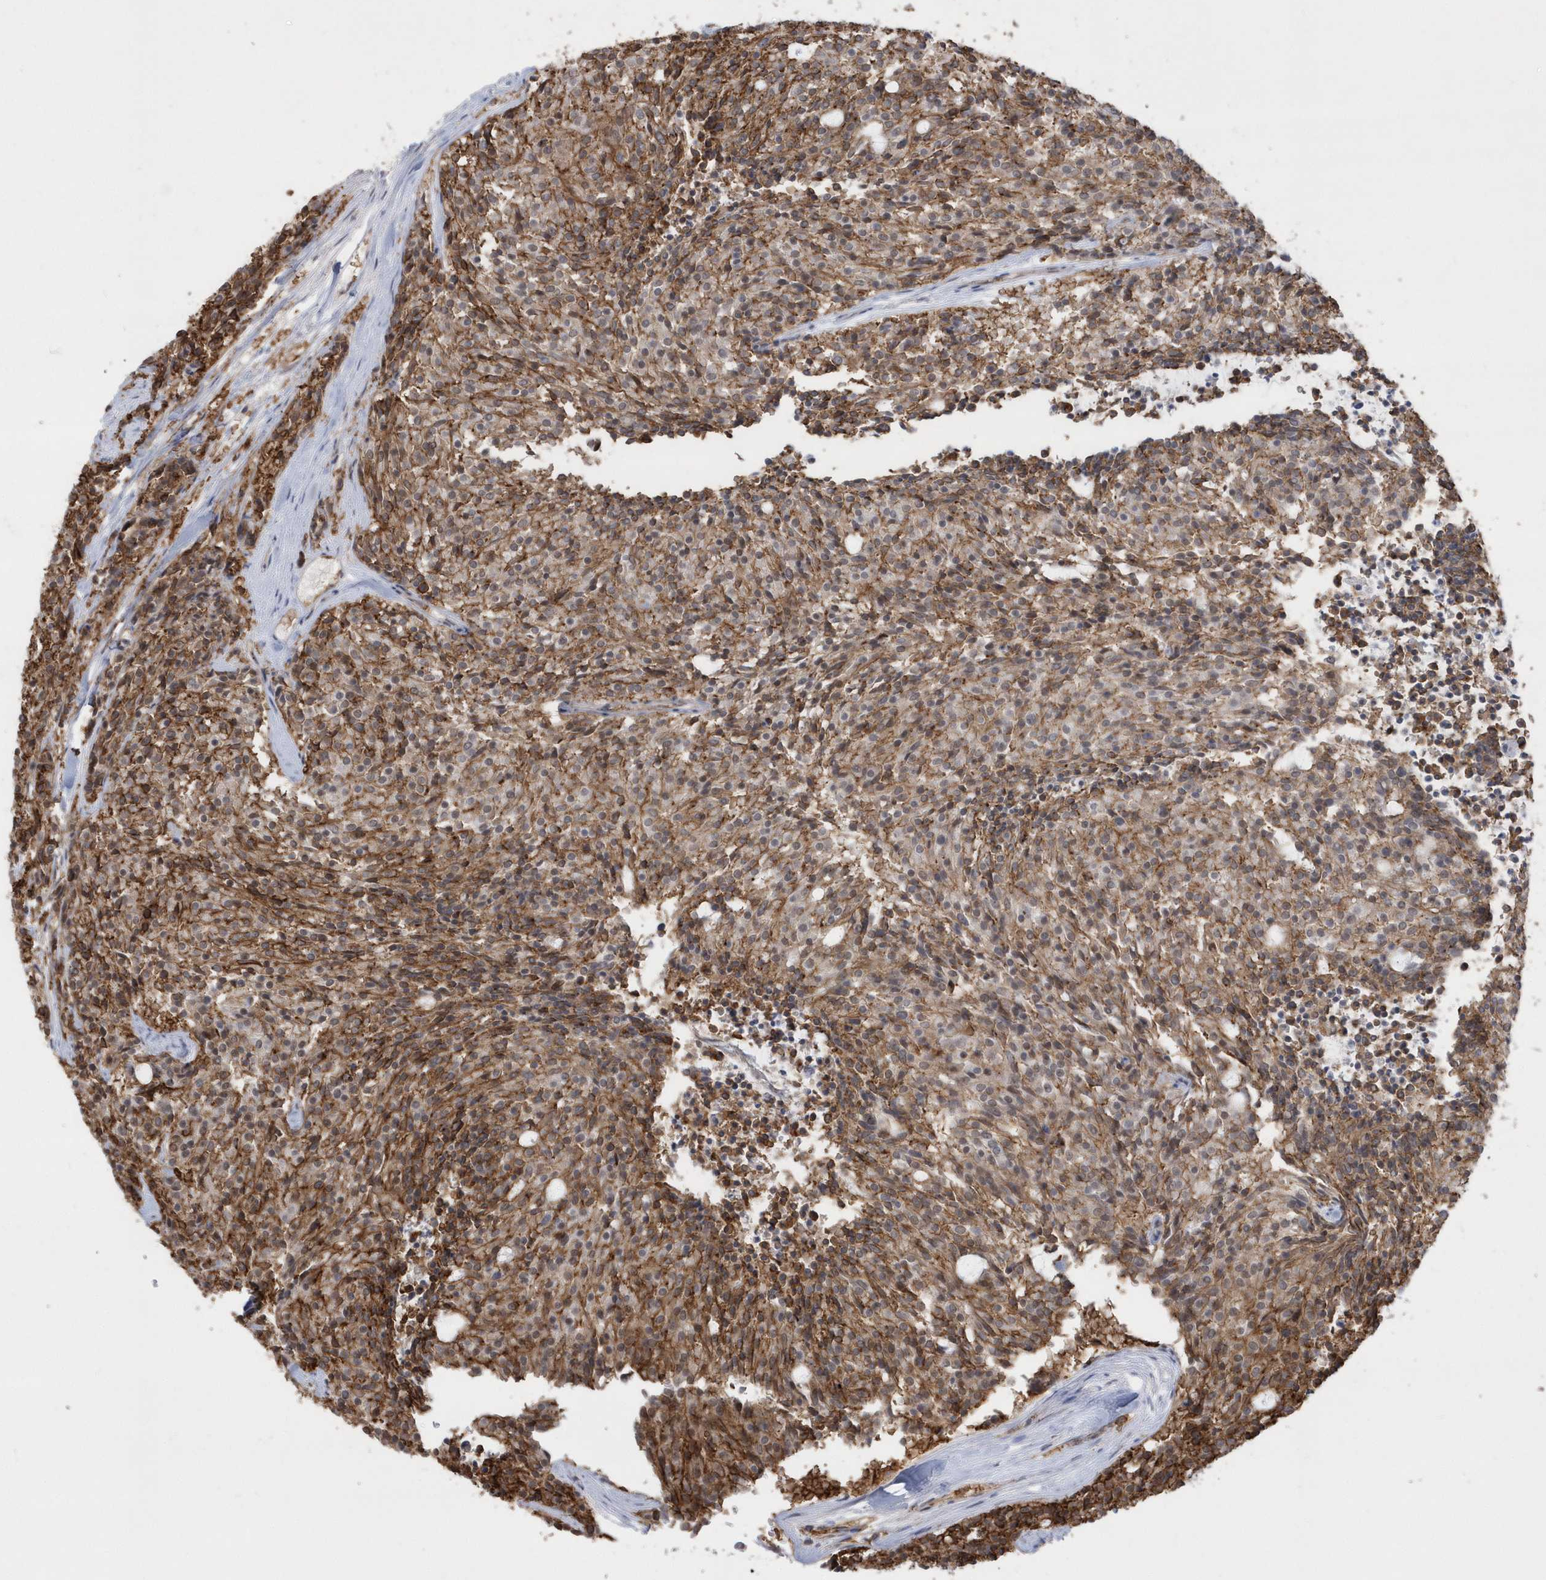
{"staining": {"intensity": "moderate", "quantity": ">75%", "location": "cytoplasmic/membranous"}, "tissue": "carcinoid", "cell_type": "Tumor cells", "image_type": "cancer", "snomed": [{"axis": "morphology", "description": "Carcinoid, malignant, NOS"}, {"axis": "topography", "description": "Pancreas"}], "caption": "A medium amount of moderate cytoplasmic/membranous positivity is seen in about >75% of tumor cells in carcinoid tissue.", "gene": "CRIP3", "patient": {"sex": "female", "age": 54}}